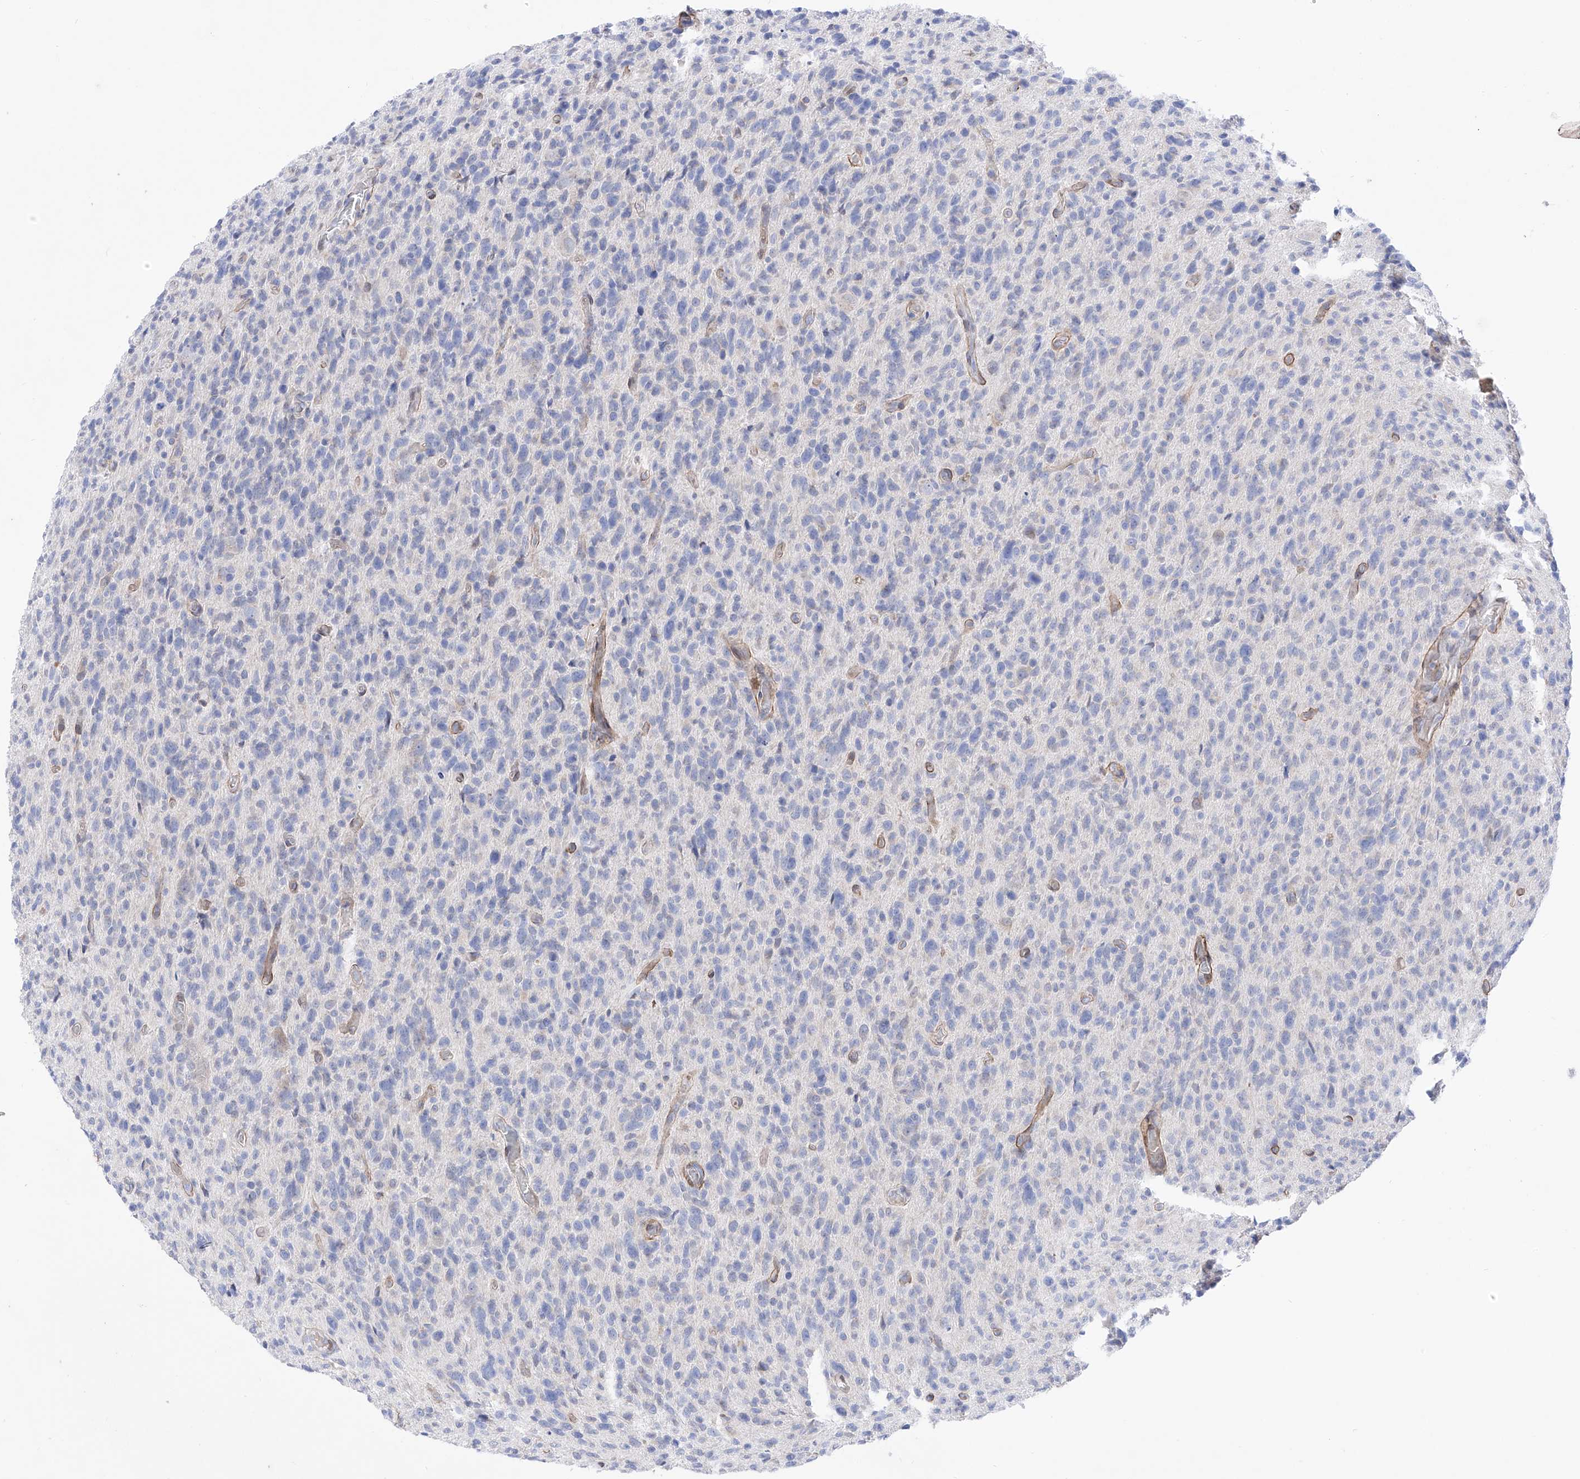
{"staining": {"intensity": "negative", "quantity": "none", "location": "none"}, "tissue": "glioma", "cell_type": "Tumor cells", "image_type": "cancer", "snomed": [{"axis": "morphology", "description": "Glioma, malignant, High grade"}, {"axis": "topography", "description": "Brain"}], "caption": "High-grade glioma (malignant) was stained to show a protein in brown. There is no significant expression in tumor cells. (DAB (3,3'-diaminobenzidine) IHC, high magnification).", "gene": "LCLAT1", "patient": {"sex": "female", "age": 57}}